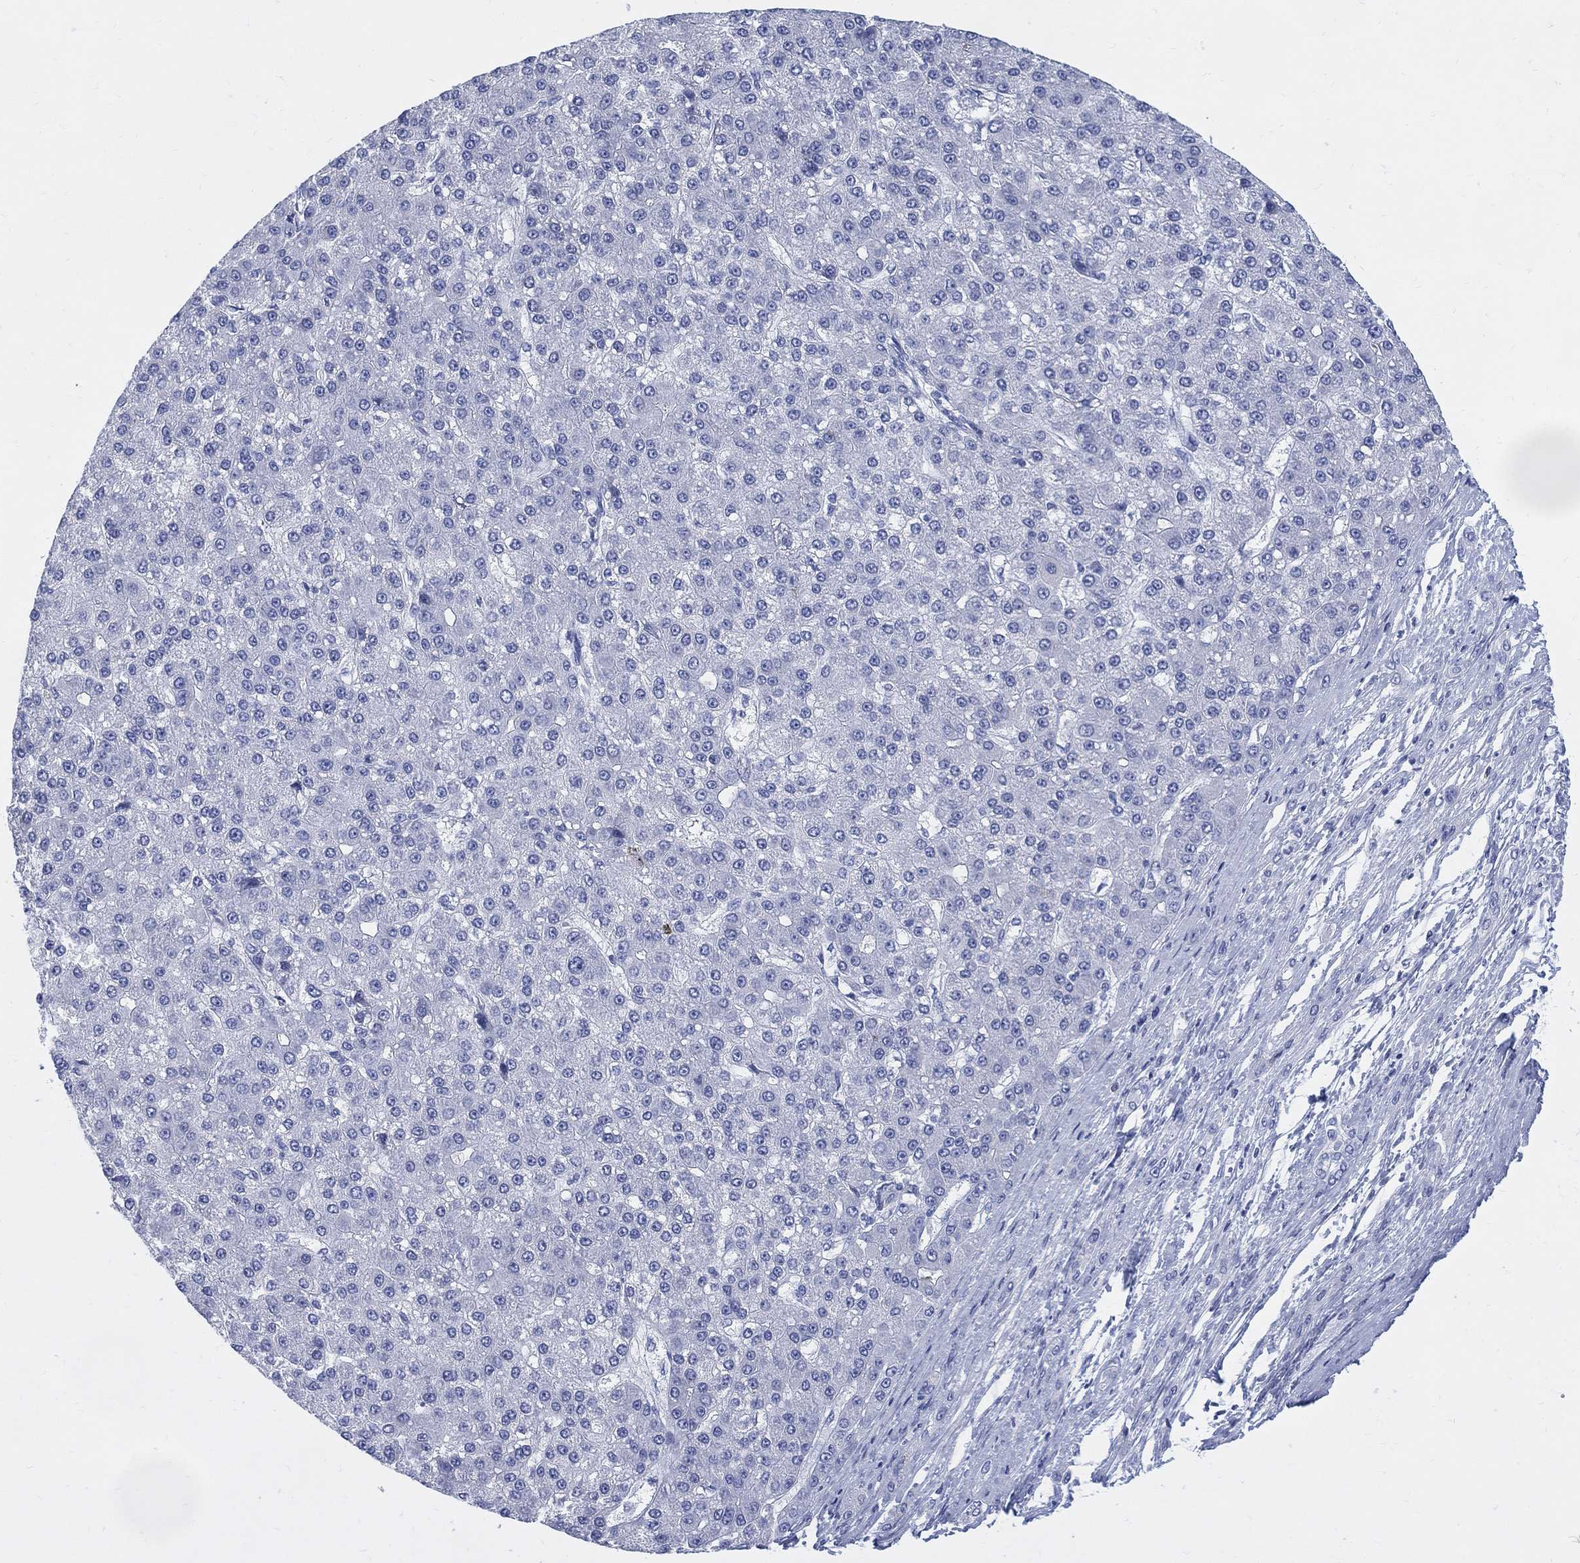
{"staining": {"intensity": "negative", "quantity": "none", "location": "none"}, "tissue": "liver cancer", "cell_type": "Tumor cells", "image_type": "cancer", "snomed": [{"axis": "morphology", "description": "Carcinoma, Hepatocellular, NOS"}, {"axis": "topography", "description": "Liver"}], "caption": "Liver hepatocellular carcinoma was stained to show a protein in brown. There is no significant expression in tumor cells. (DAB (3,3'-diaminobenzidine) immunohistochemistry, high magnification).", "gene": "DDI1", "patient": {"sex": "male", "age": 67}}